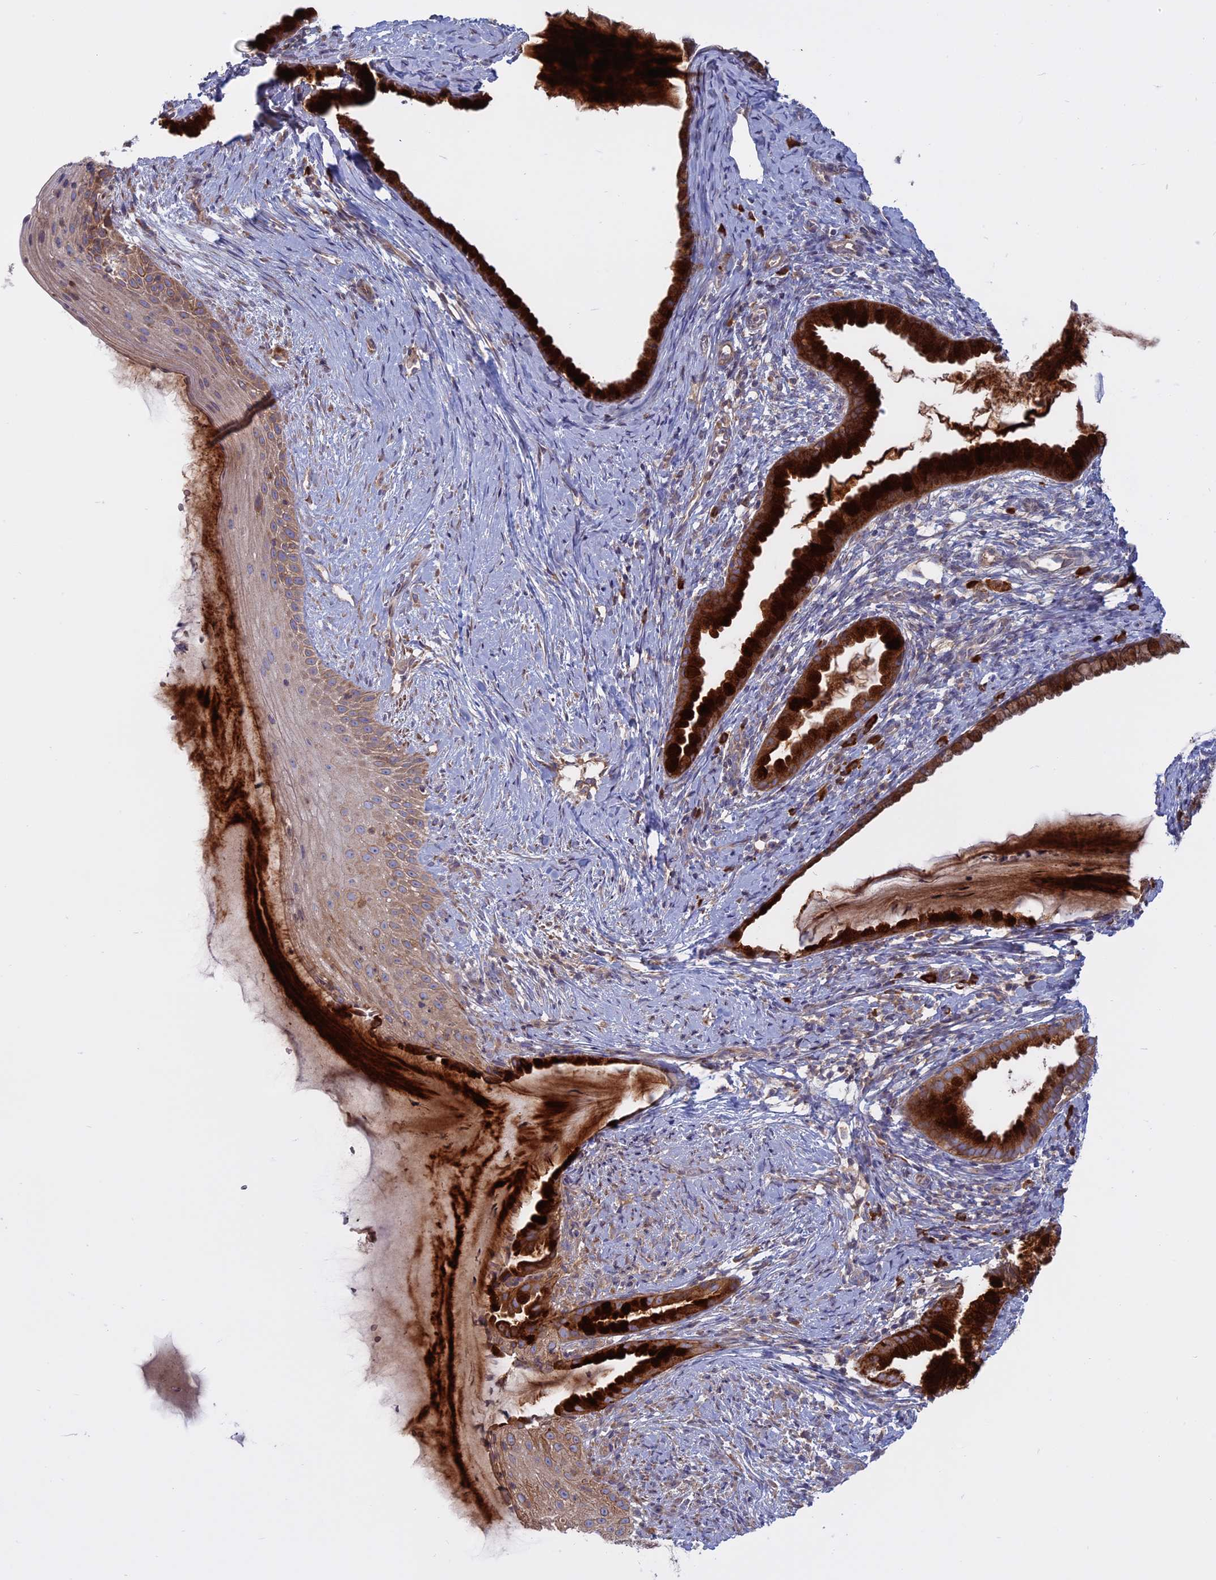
{"staining": {"intensity": "strong", "quantity": "25%-75%", "location": "cytoplasmic/membranous"}, "tissue": "cervix", "cell_type": "Glandular cells", "image_type": "normal", "snomed": [{"axis": "morphology", "description": "Normal tissue, NOS"}, {"axis": "topography", "description": "Cervix"}], "caption": "Immunohistochemical staining of benign human cervix reveals high levels of strong cytoplasmic/membranous staining in approximately 25%-75% of glandular cells.", "gene": "TMEM208", "patient": {"sex": "female", "age": 36}}